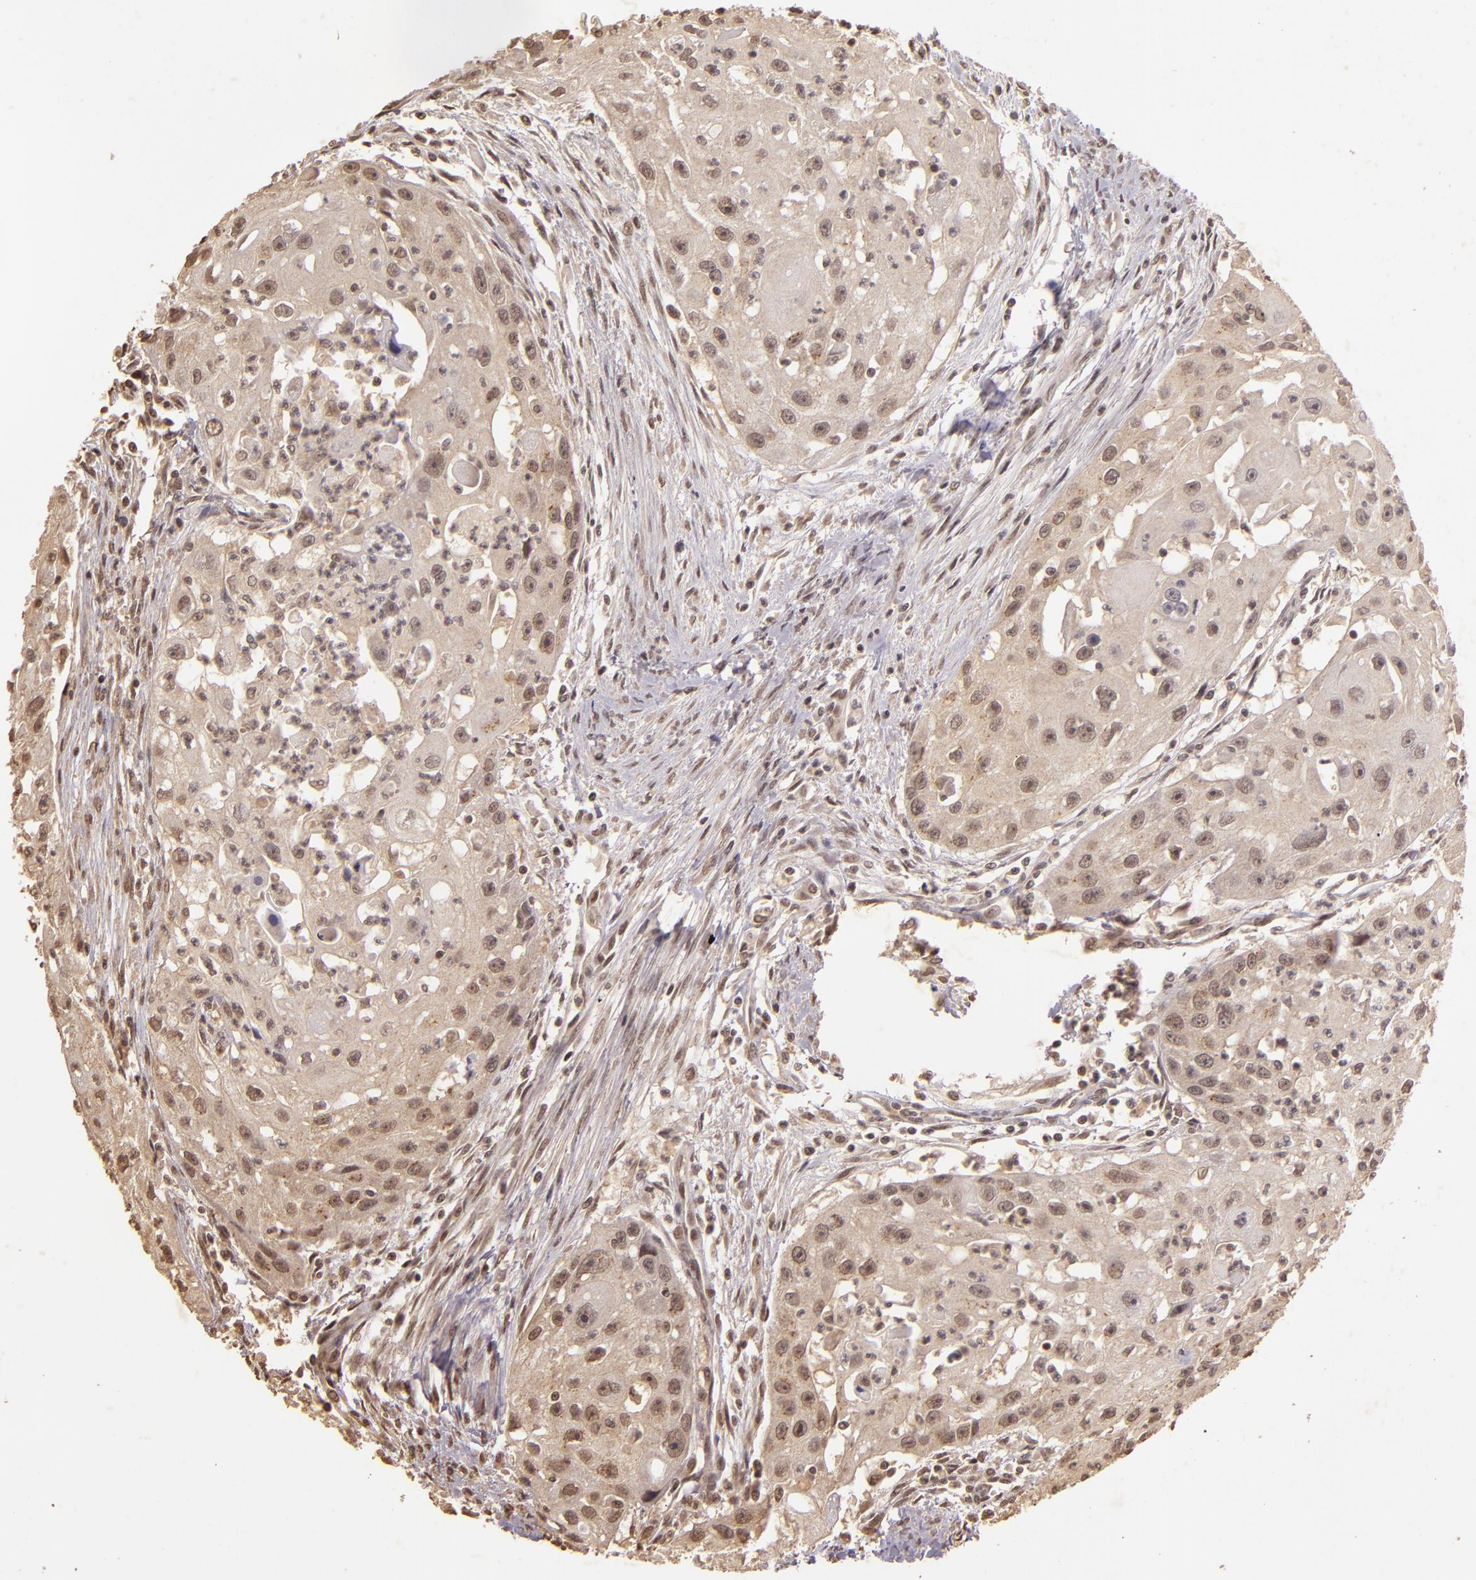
{"staining": {"intensity": "weak", "quantity": ">75%", "location": "cytoplasmic/membranous,nuclear"}, "tissue": "head and neck cancer", "cell_type": "Tumor cells", "image_type": "cancer", "snomed": [{"axis": "morphology", "description": "Squamous cell carcinoma, NOS"}, {"axis": "topography", "description": "Head-Neck"}], "caption": "Squamous cell carcinoma (head and neck) tissue demonstrates weak cytoplasmic/membranous and nuclear expression in about >75% of tumor cells", "gene": "CUL1", "patient": {"sex": "male", "age": 64}}